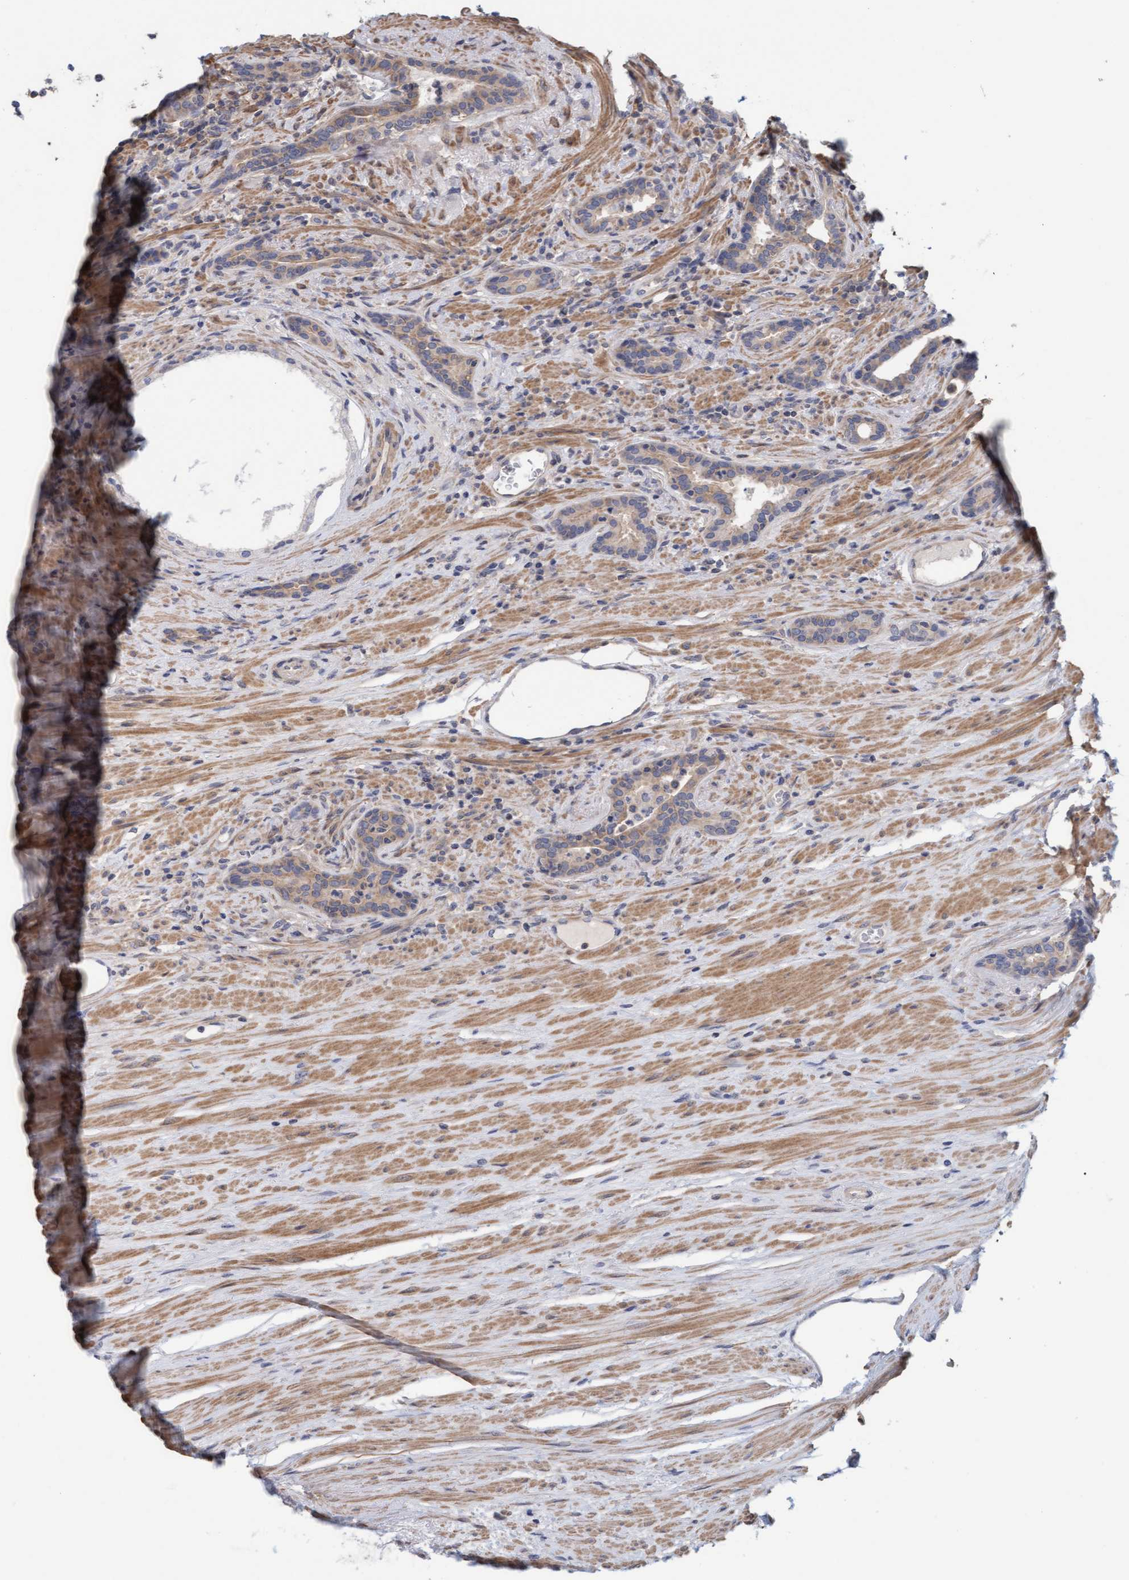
{"staining": {"intensity": "weak", "quantity": "25%-75%", "location": "cytoplasmic/membranous"}, "tissue": "prostate cancer", "cell_type": "Tumor cells", "image_type": "cancer", "snomed": [{"axis": "morphology", "description": "Adenocarcinoma, High grade"}, {"axis": "topography", "description": "Prostate"}], "caption": "Weak cytoplasmic/membranous expression for a protein is appreciated in approximately 25%-75% of tumor cells of prostate cancer using immunohistochemistry (IHC).", "gene": "FXR2", "patient": {"sex": "male", "age": 71}}